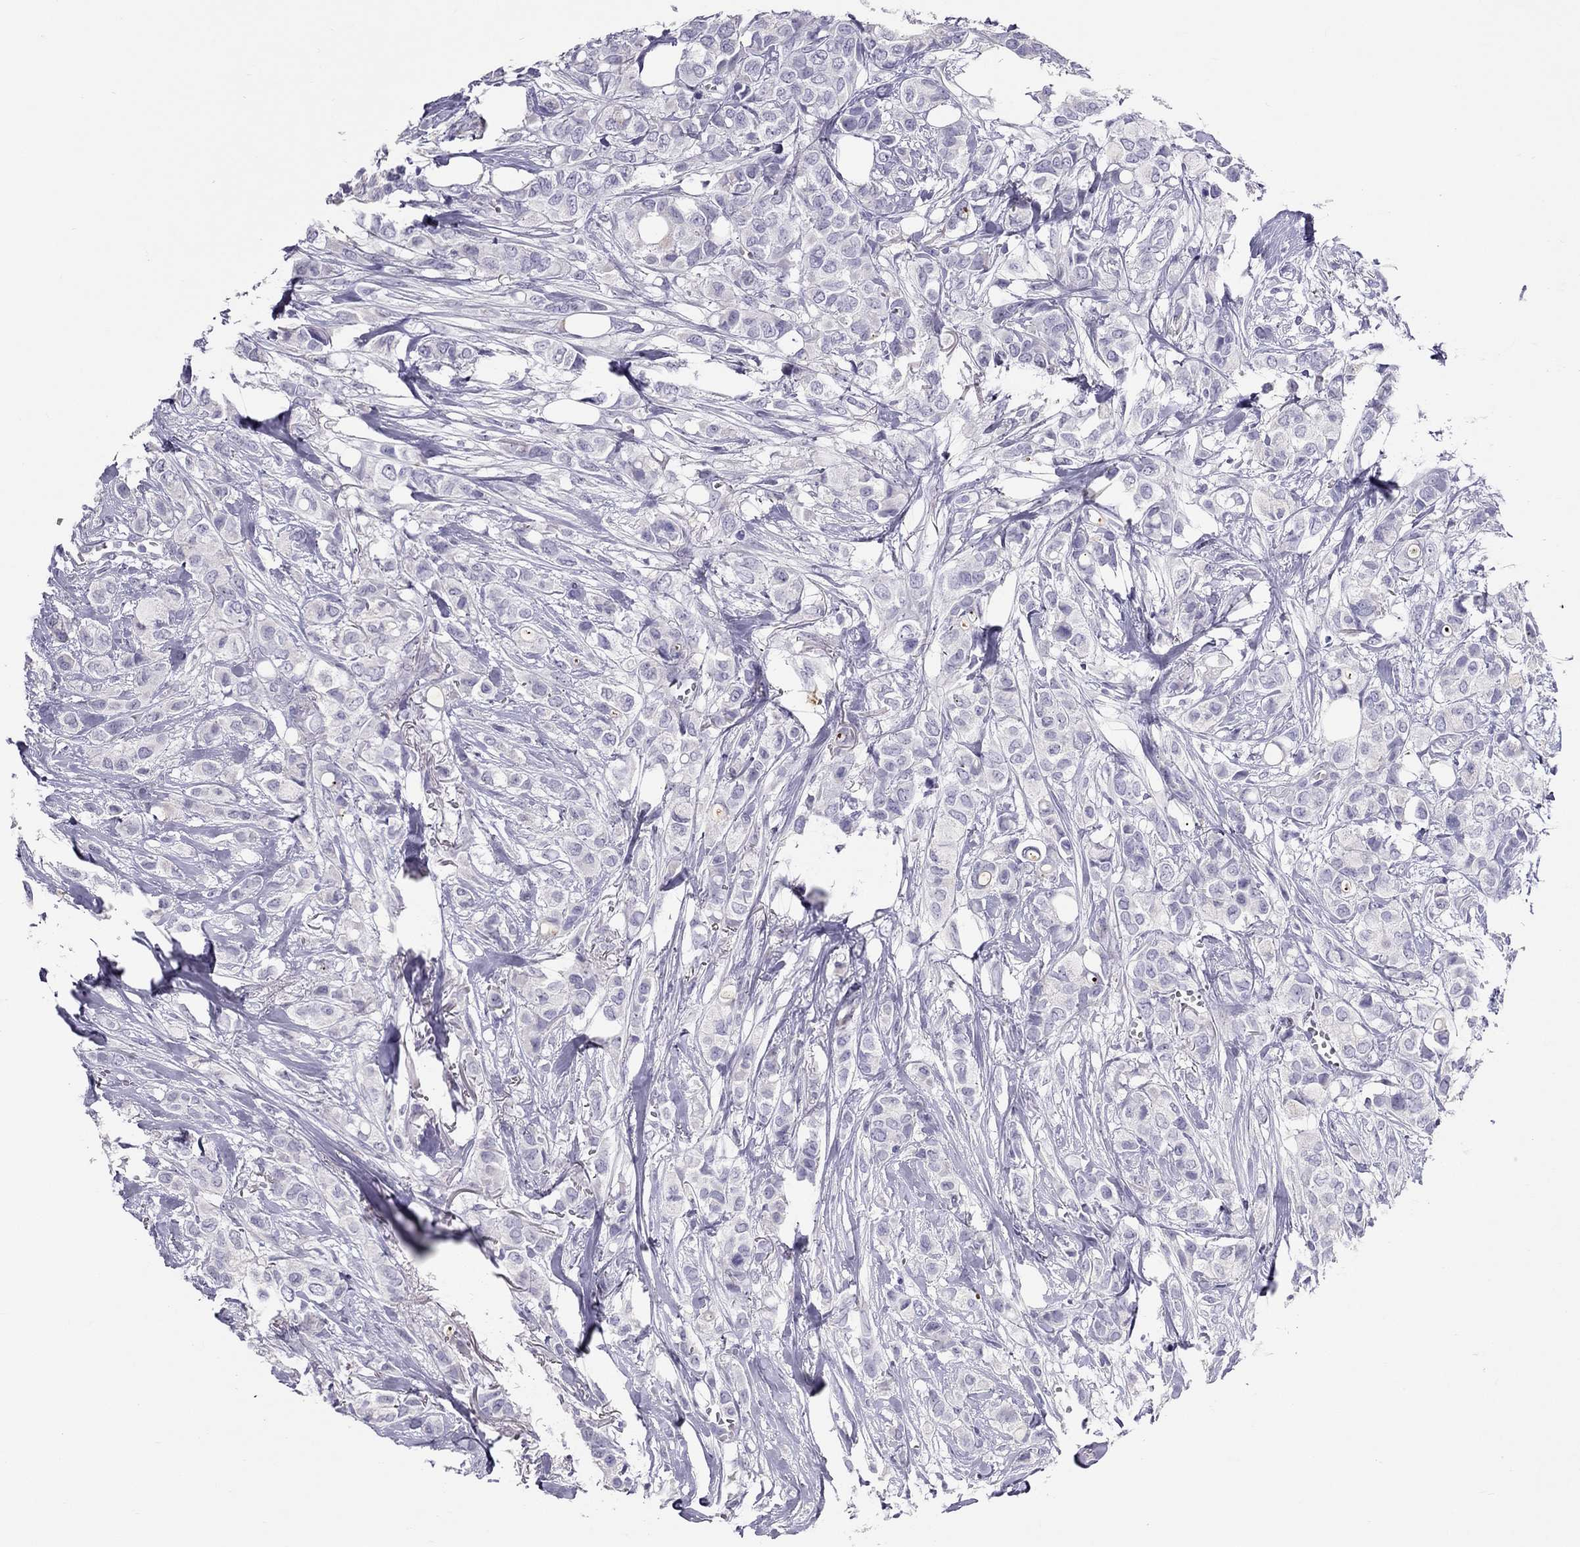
{"staining": {"intensity": "negative", "quantity": "none", "location": "none"}, "tissue": "breast cancer", "cell_type": "Tumor cells", "image_type": "cancer", "snomed": [{"axis": "morphology", "description": "Duct carcinoma"}, {"axis": "topography", "description": "Breast"}], "caption": "Human breast infiltrating ductal carcinoma stained for a protein using IHC shows no expression in tumor cells.", "gene": "IL17REL", "patient": {"sex": "female", "age": 85}}